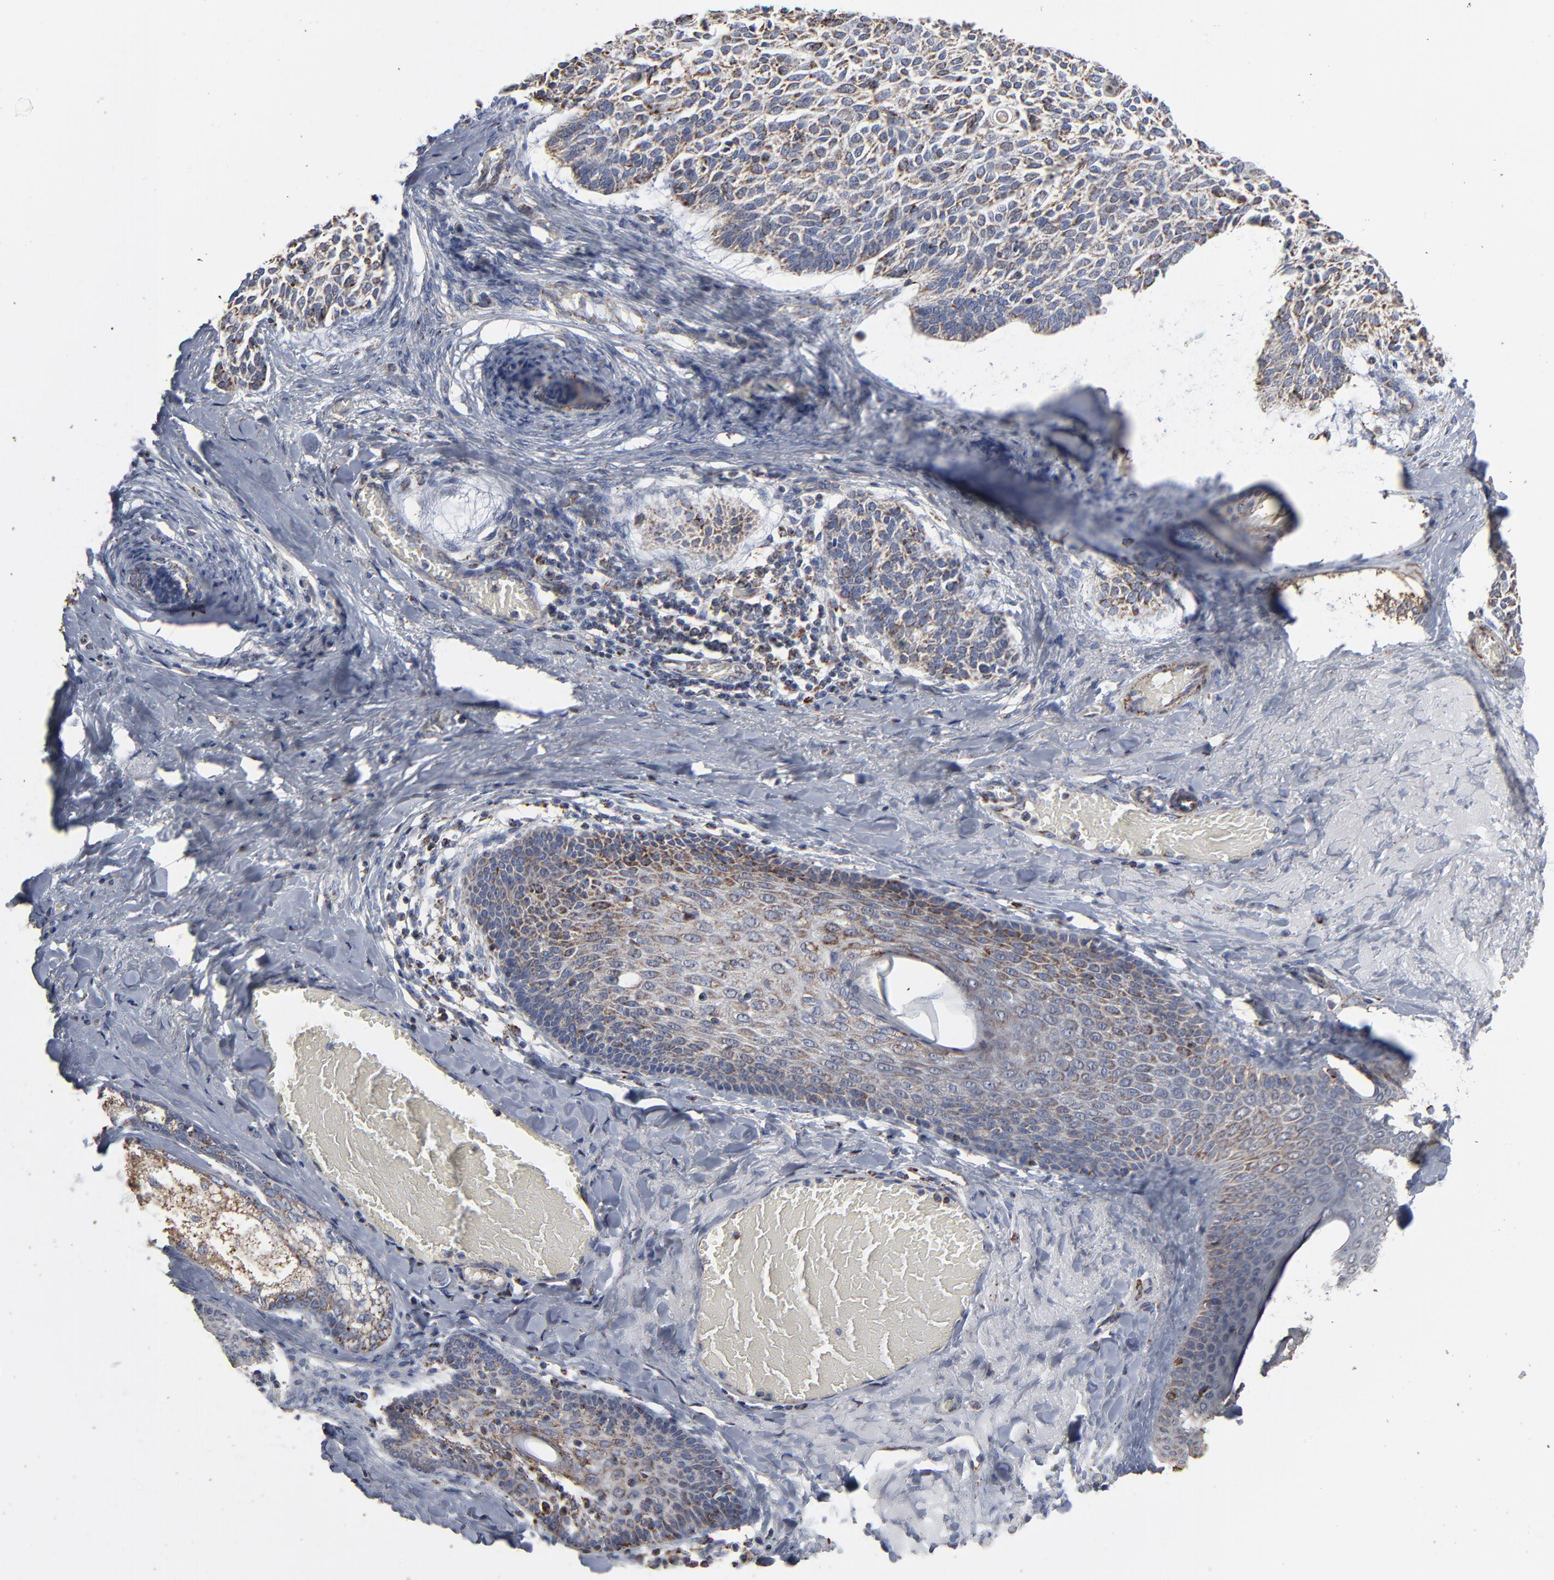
{"staining": {"intensity": "moderate", "quantity": "25%-75%", "location": "cytoplasmic/membranous"}, "tissue": "skin cancer", "cell_type": "Tumor cells", "image_type": "cancer", "snomed": [{"axis": "morphology", "description": "Normal tissue, NOS"}, {"axis": "morphology", "description": "Basal cell carcinoma"}, {"axis": "topography", "description": "Skin"}], "caption": "A photomicrograph showing moderate cytoplasmic/membranous expression in approximately 25%-75% of tumor cells in skin cancer (basal cell carcinoma), as visualized by brown immunohistochemical staining.", "gene": "UQCRC1", "patient": {"sex": "female", "age": 70}}